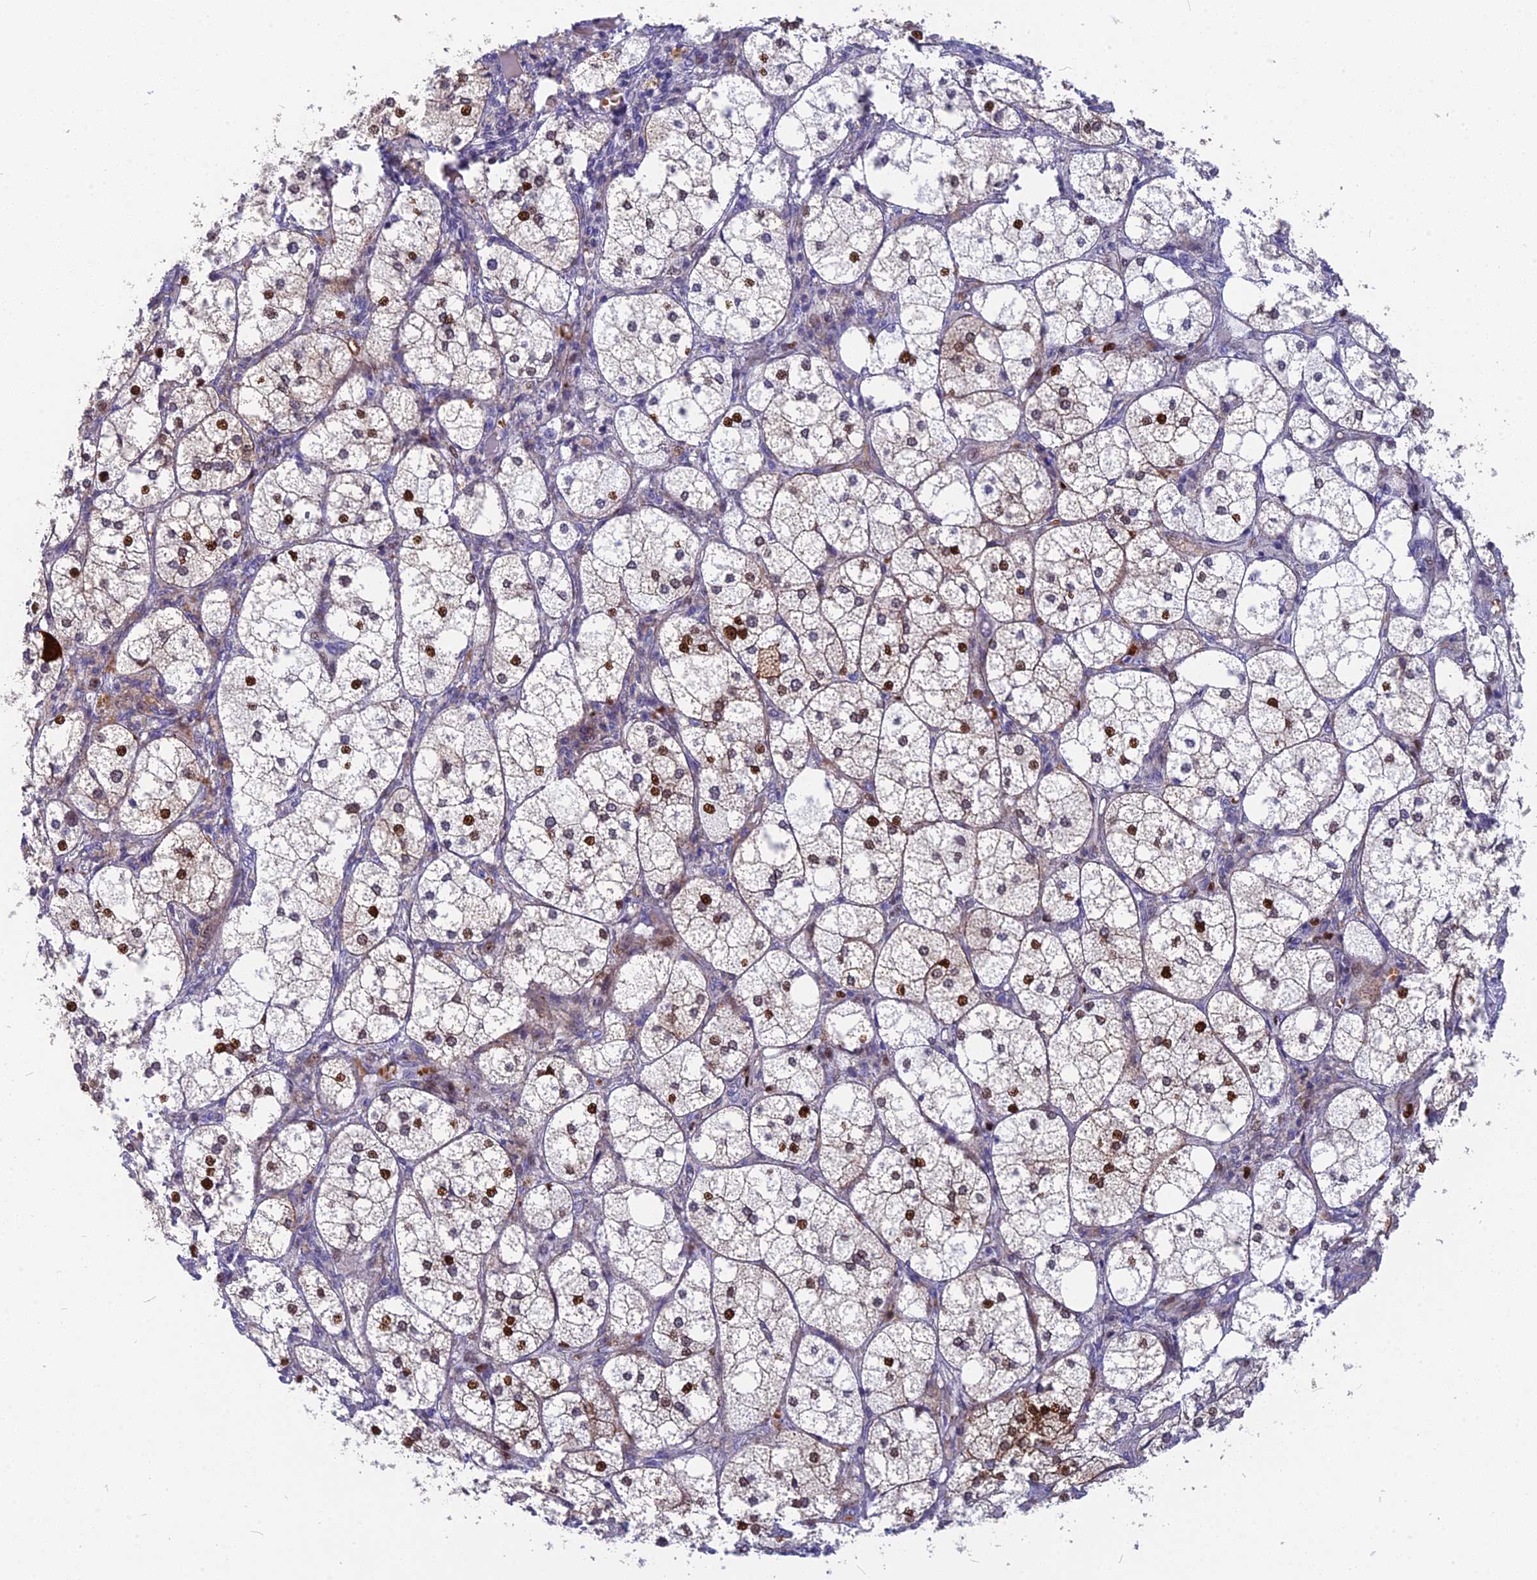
{"staining": {"intensity": "strong", "quantity": "25%-75%", "location": "cytoplasmic/membranous,nuclear"}, "tissue": "adrenal gland", "cell_type": "Glandular cells", "image_type": "normal", "snomed": [{"axis": "morphology", "description": "Normal tissue, NOS"}, {"axis": "topography", "description": "Adrenal gland"}], "caption": "A high amount of strong cytoplasmic/membranous,nuclear expression is identified in approximately 25%-75% of glandular cells in unremarkable adrenal gland. Using DAB (3,3'-diaminobenzidine) (brown) and hematoxylin (blue) stains, captured at high magnification using brightfield microscopy.", "gene": "NKPD1", "patient": {"sex": "female", "age": 61}}